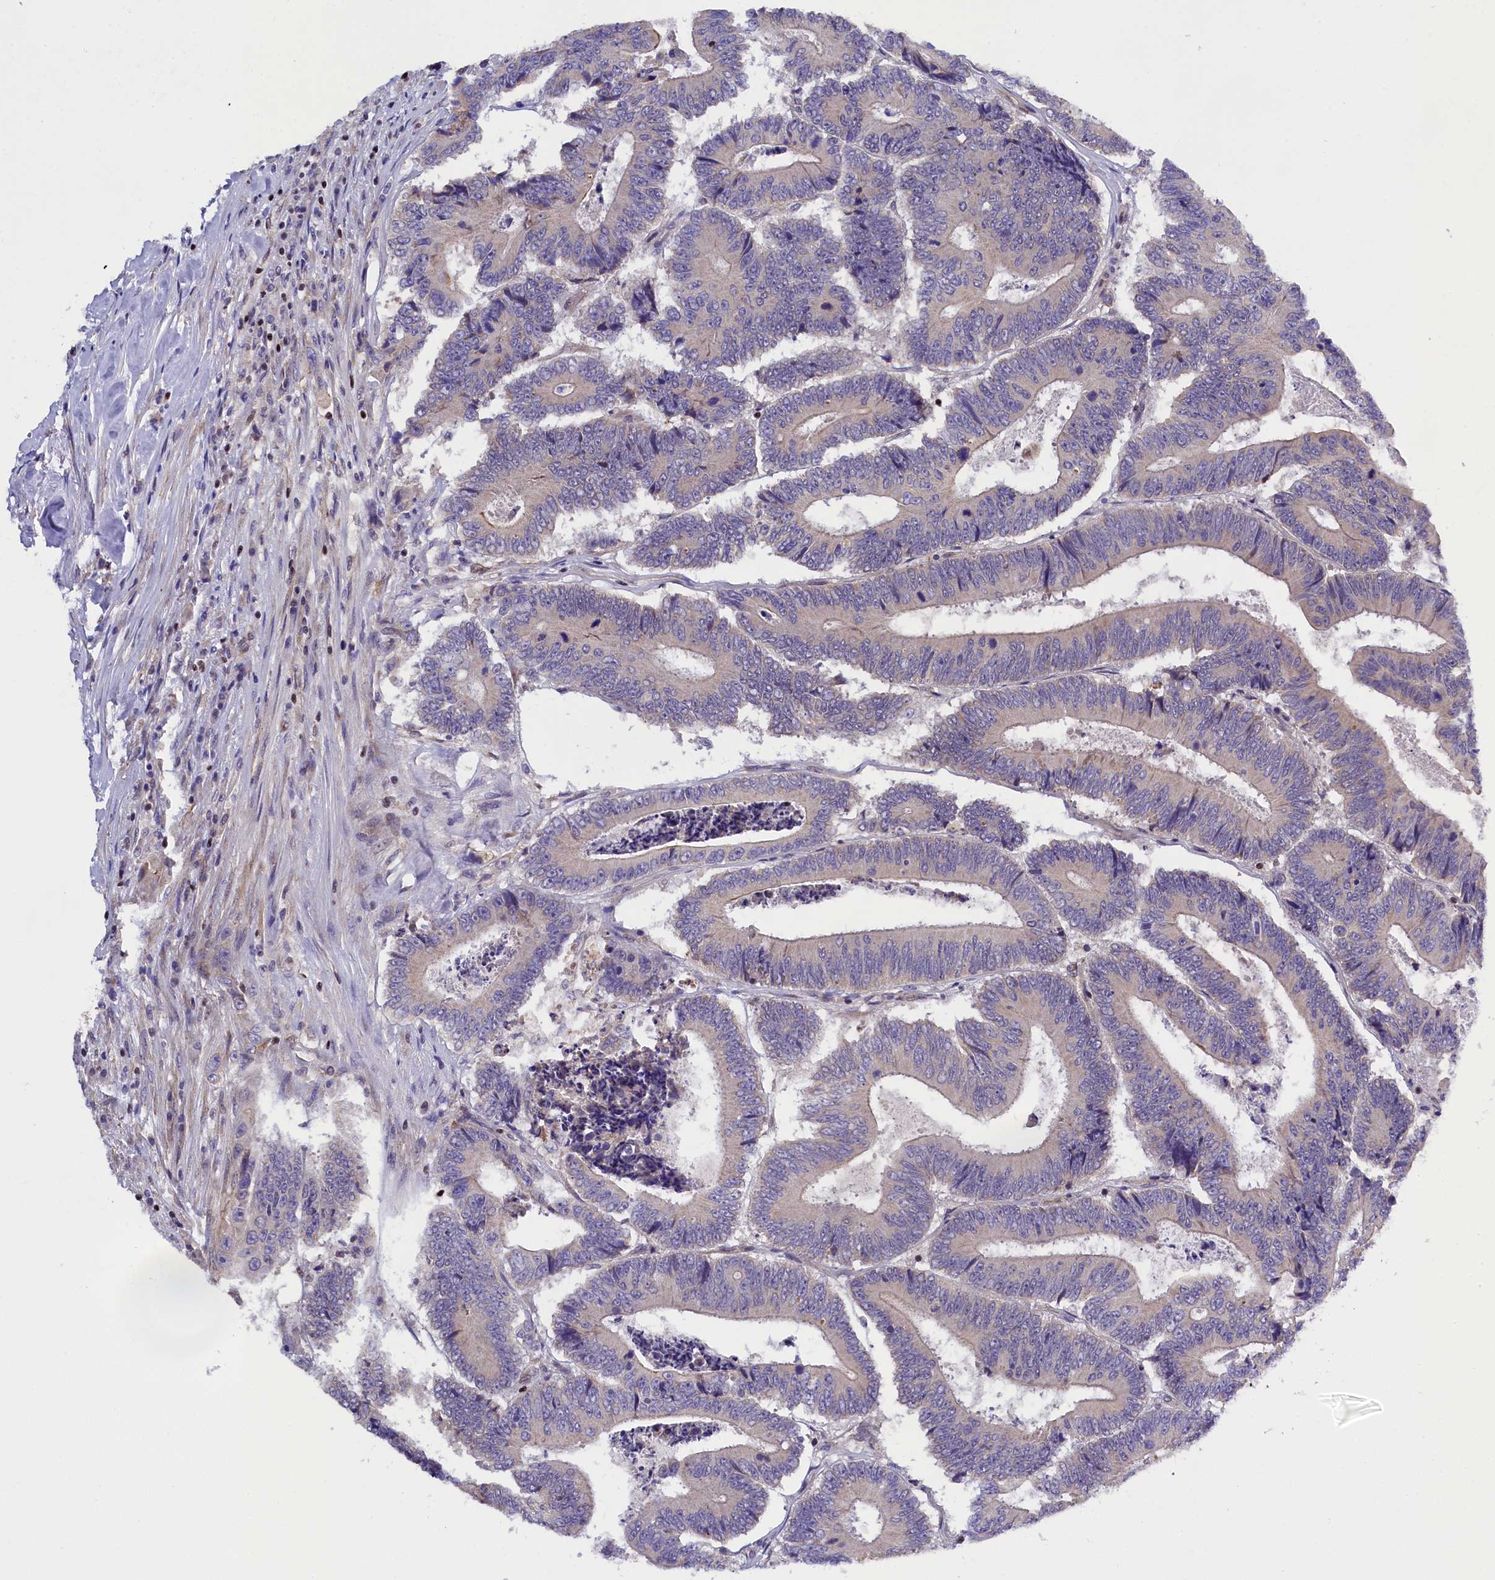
{"staining": {"intensity": "negative", "quantity": "none", "location": "none"}, "tissue": "colorectal cancer", "cell_type": "Tumor cells", "image_type": "cancer", "snomed": [{"axis": "morphology", "description": "Adenocarcinoma, NOS"}, {"axis": "topography", "description": "Colon"}], "caption": "Immunohistochemical staining of human colorectal cancer shows no significant positivity in tumor cells. (Immunohistochemistry, brightfield microscopy, high magnification).", "gene": "SP4", "patient": {"sex": "male", "age": 83}}